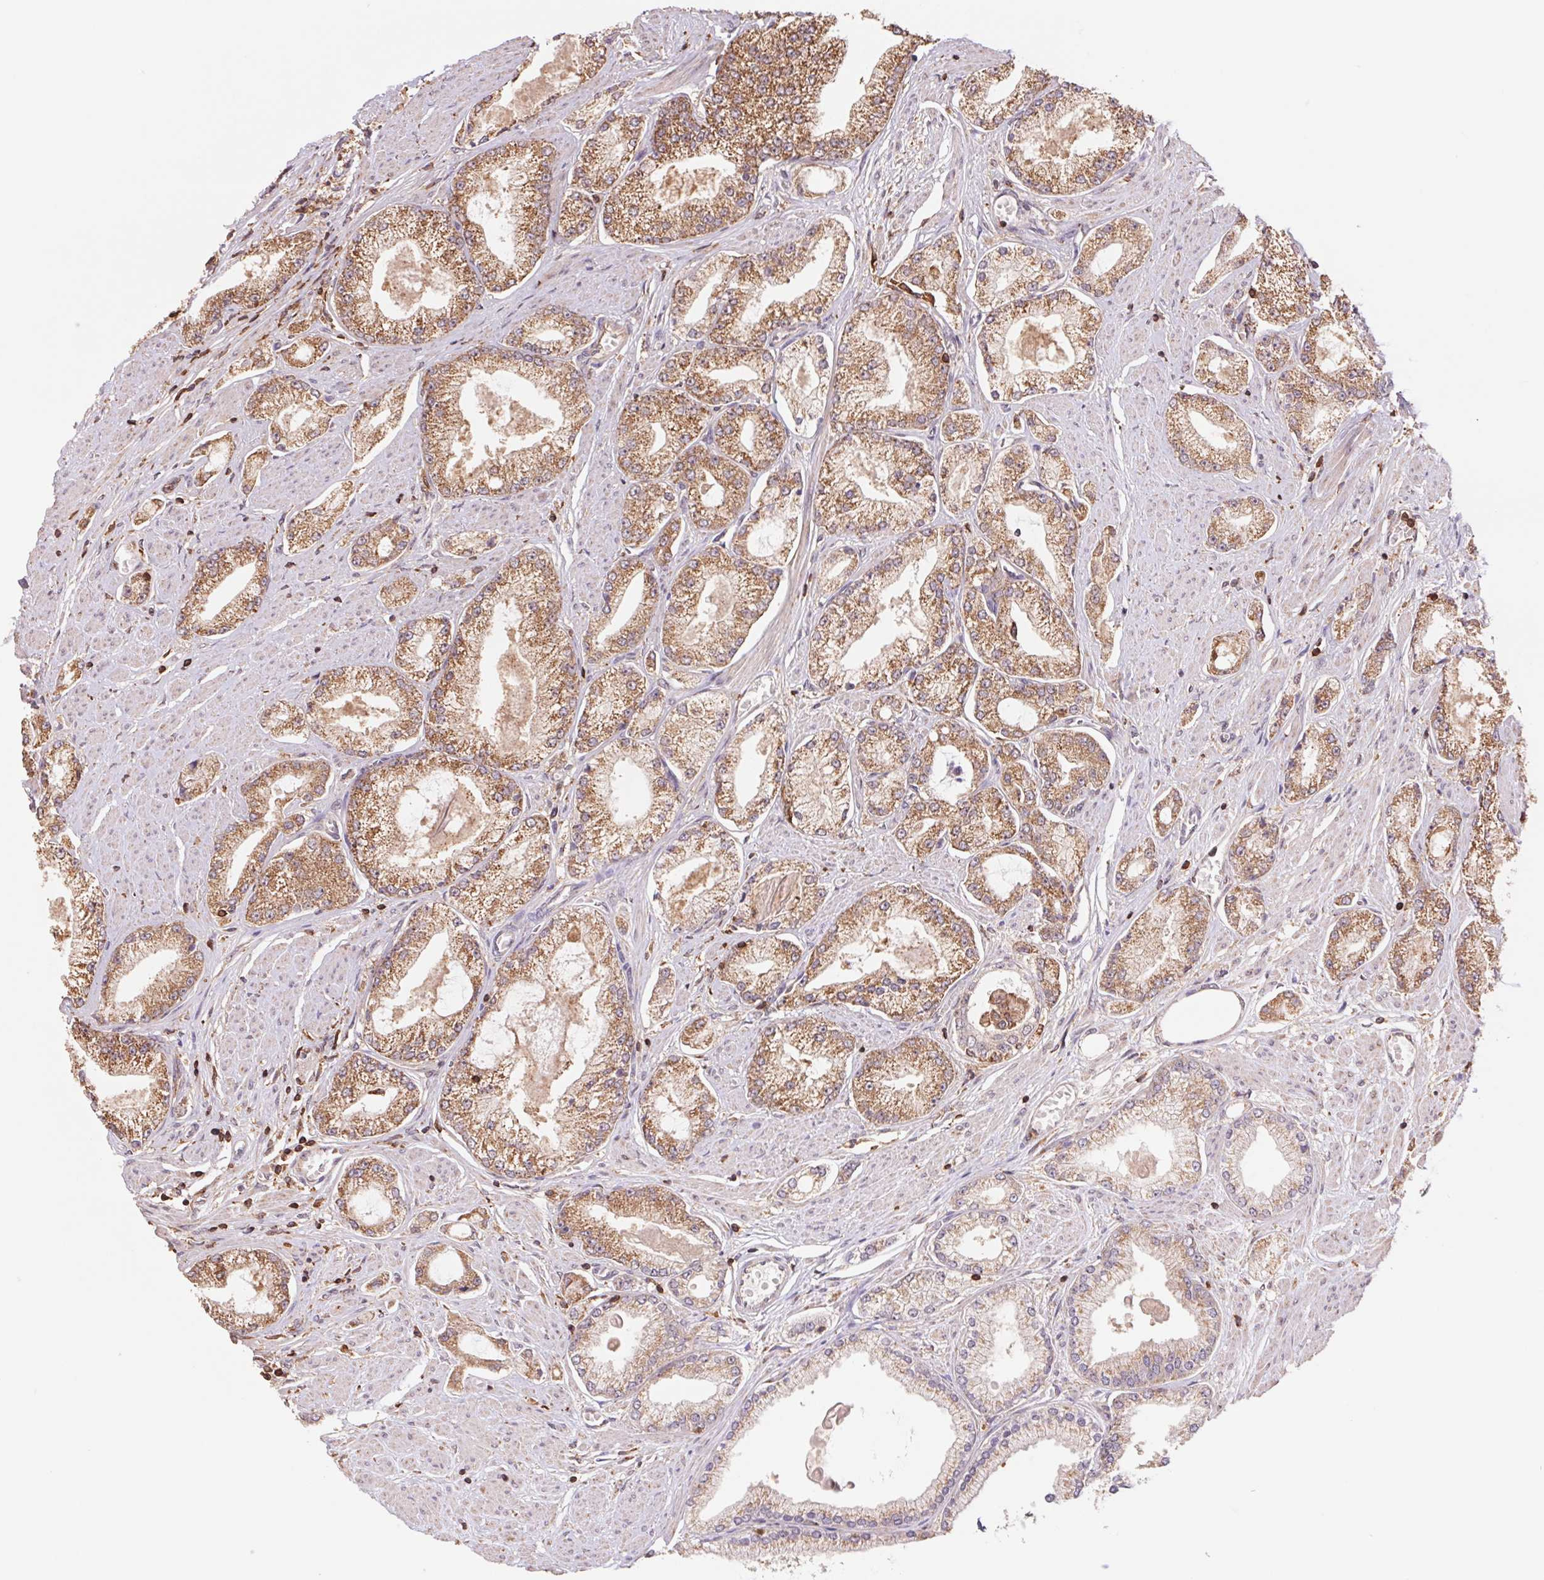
{"staining": {"intensity": "strong", "quantity": ">75%", "location": "cytoplasmic/membranous"}, "tissue": "prostate cancer", "cell_type": "Tumor cells", "image_type": "cancer", "snomed": [{"axis": "morphology", "description": "Adenocarcinoma, High grade"}, {"axis": "topography", "description": "Prostate"}], "caption": "The image reveals staining of prostate cancer, revealing strong cytoplasmic/membranous protein positivity (brown color) within tumor cells. The staining is performed using DAB (3,3'-diaminobenzidine) brown chromogen to label protein expression. The nuclei are counter-stained blue using hematoxylin.", "gene": "URM1", "patient": {"sex": "male", "age": 68}}